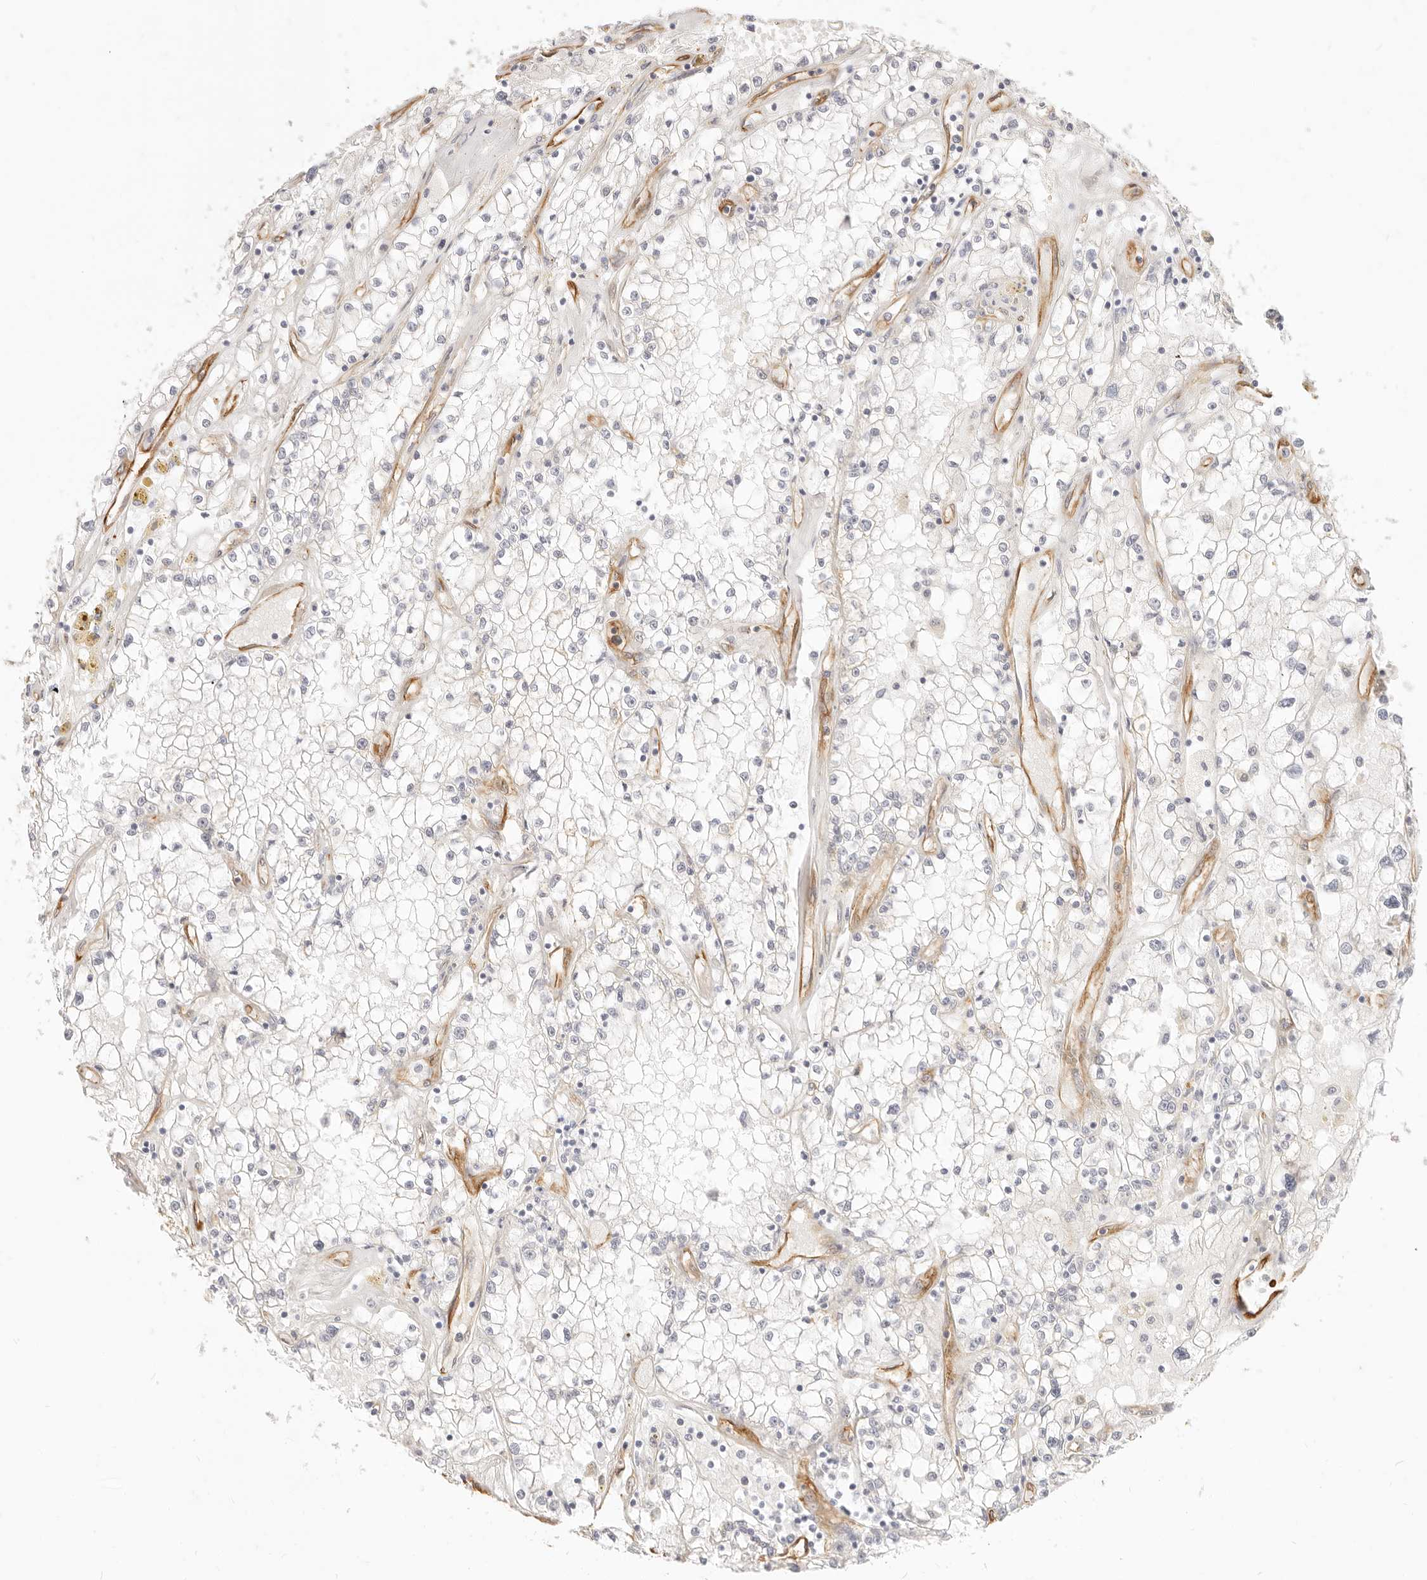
{"staining": {"intensity": "negative", "quantity": "none", "location": "none"}, "tissue": "renal cancer", "cell_type": "Tumor cells", "image_type": "cancer", "snomed": [{"axis": "morphology", "description": "Adenocarcinoma, NOS"}, {"axis": "topography", "description": "Kidney"}], "caption": "Protein analysis of renal cancer (adenocarcinoma) shows no significant staining in tumor cells.", "gene": "NUS1", "patient": {"sex": "male", "age": 56}}